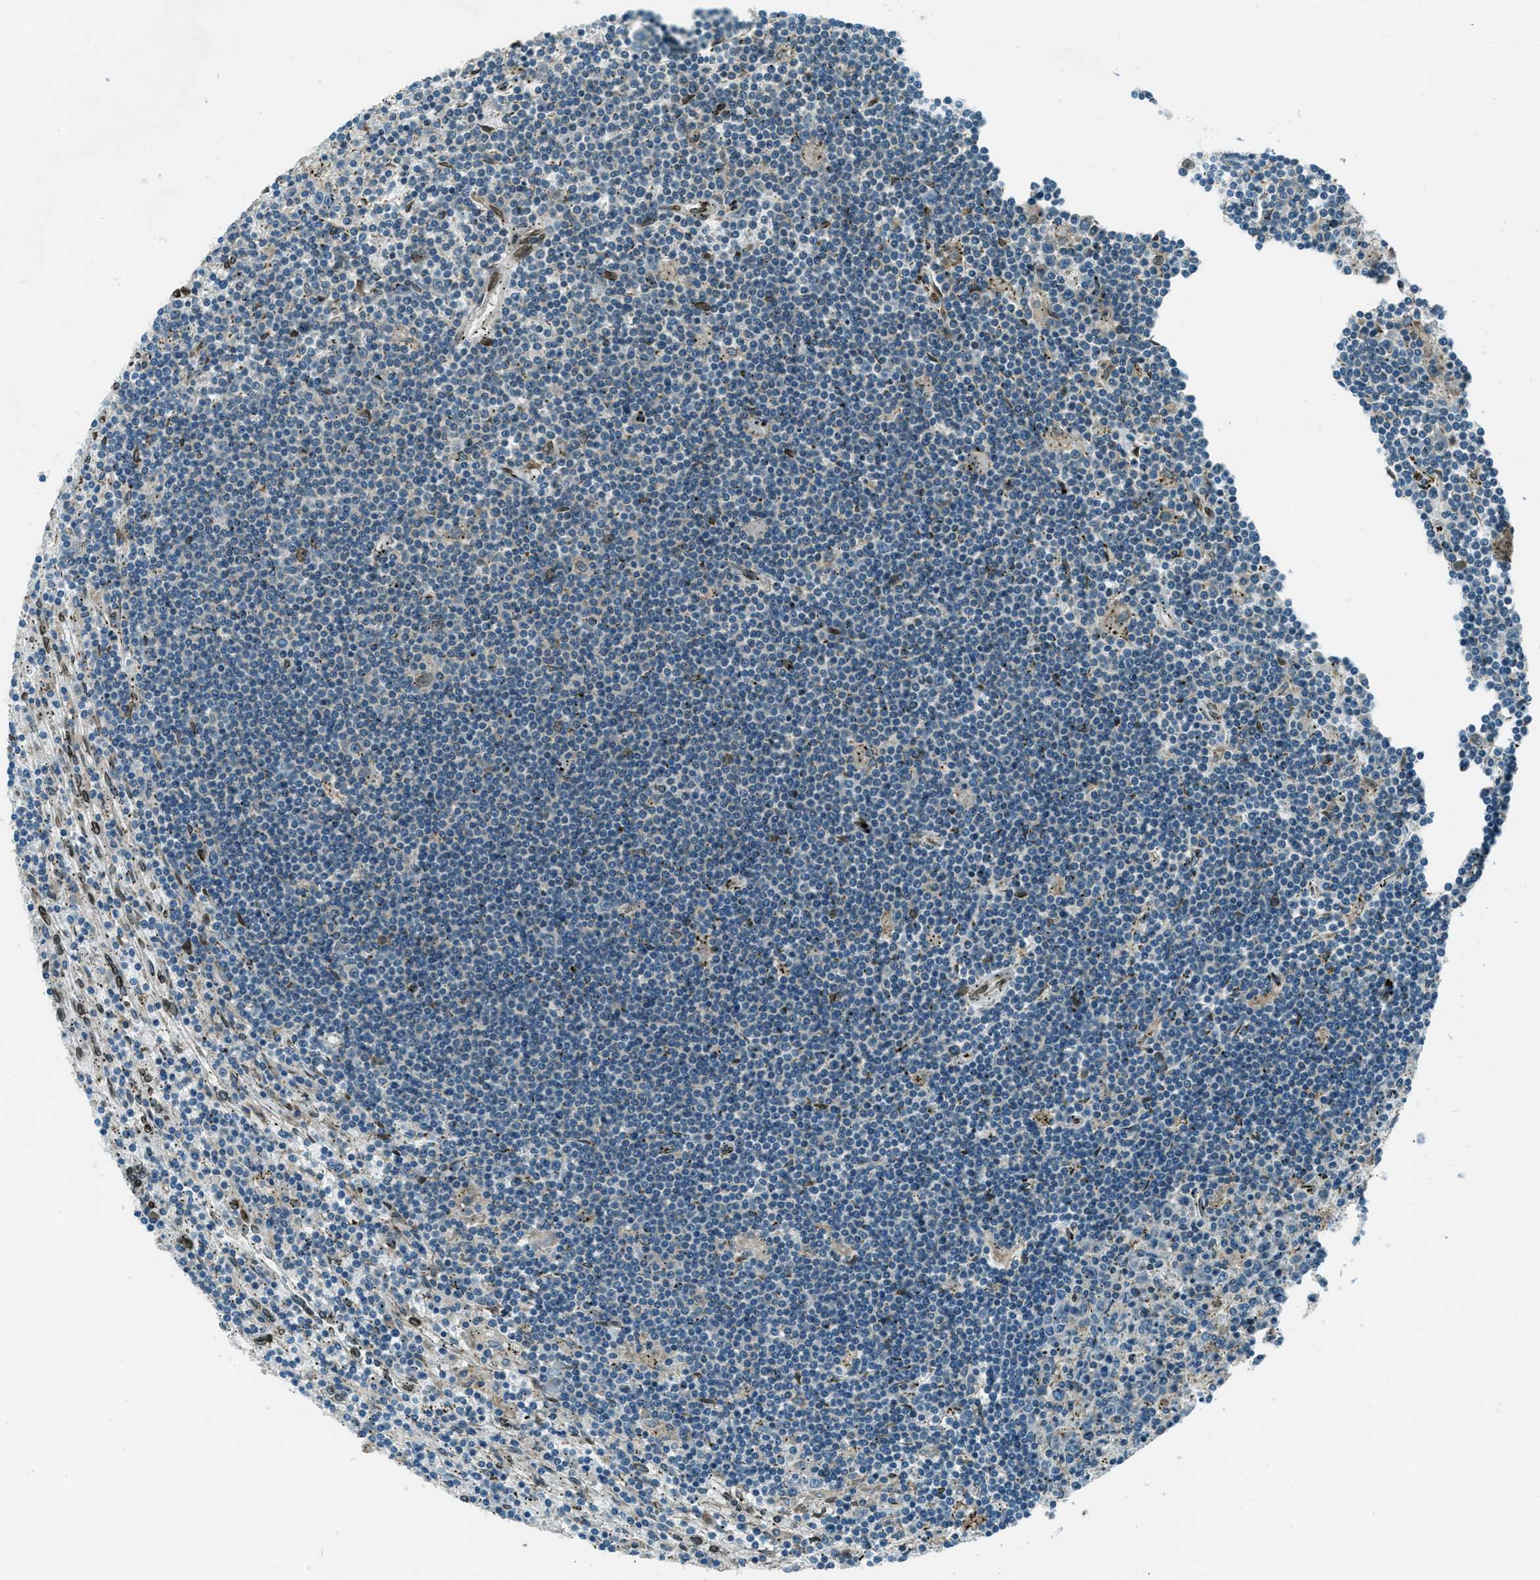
{"staining": {"intensity": "negative", "quantity": "none", "location": "none"}, "tissue": "lymphoma", "cell_type": "Tumor cells", "image_type": "cancer", "snomed": [{"axis": "morphology", "description": "Malignant lymphoma, non-Hodgkin's type, Low grade"}, {"axis": "topography", "description": "Spleen"}], "caption": "High power microscopy image of an immunohistochemistry (IHC) micrograph of low-grade malignant lymphoma, non-Hodgkin's type, revealing no significant staining in tumor cells.", "gene": "LEMD2", "patient": {"sex": "male", "age": 76}}